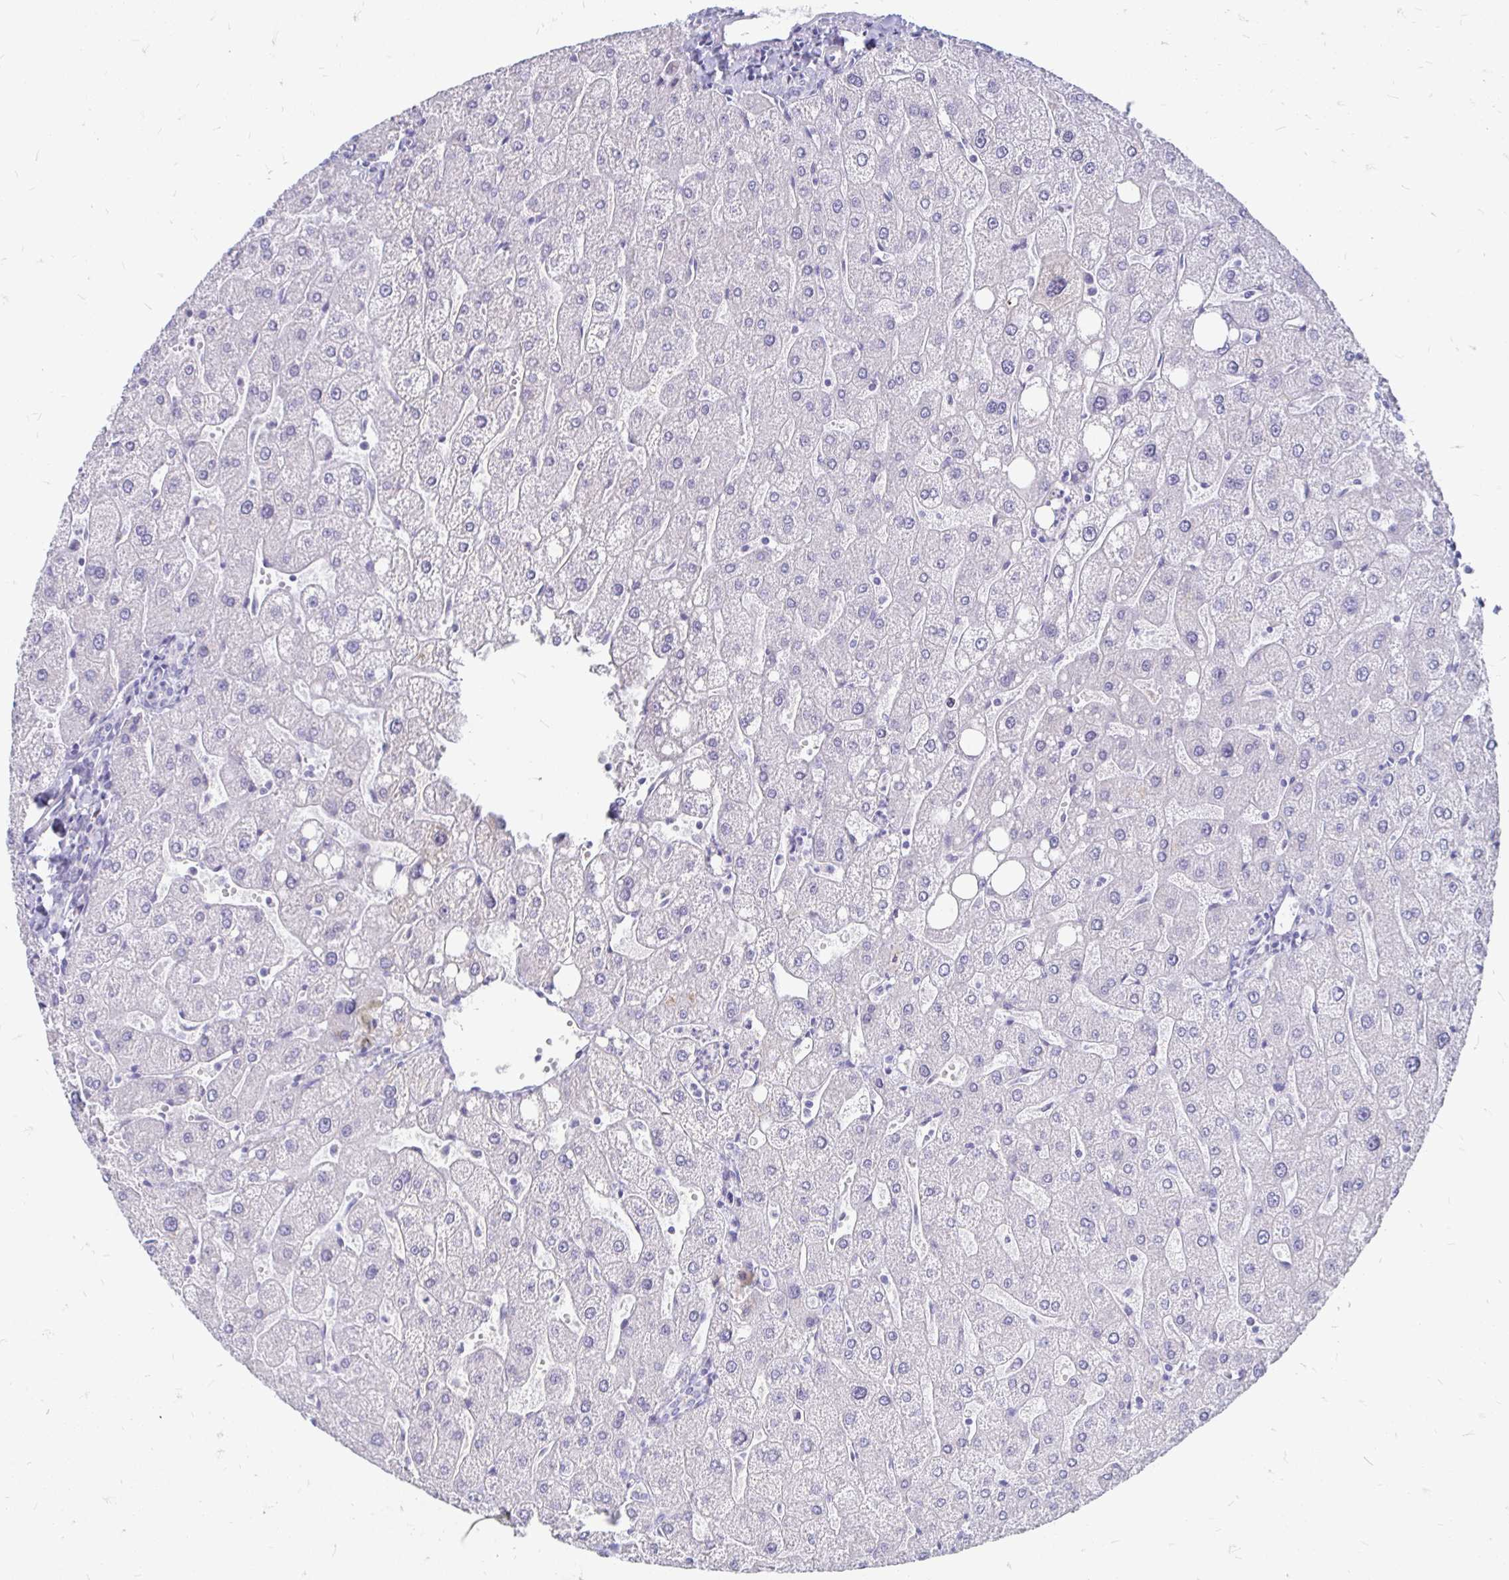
{"staining": {"intensity": "negative", "quantity": "none", "location": "none"}, "tissue": "liver", "cell_type": "Cholangiocytes", "image_type": "normal", "snomed": [{"axis": "morphology", "description": "Normal tissue, NOS"}, {"axis": "topography", "description": "Liver"}], "caption": "An immunohistochemistry (IHC) photomicrograph of benign liver is shown. There is no staining in cholangiocytes of liver.", "gene": "PEG10", "patient": {"sex": "male", "age": 67}}